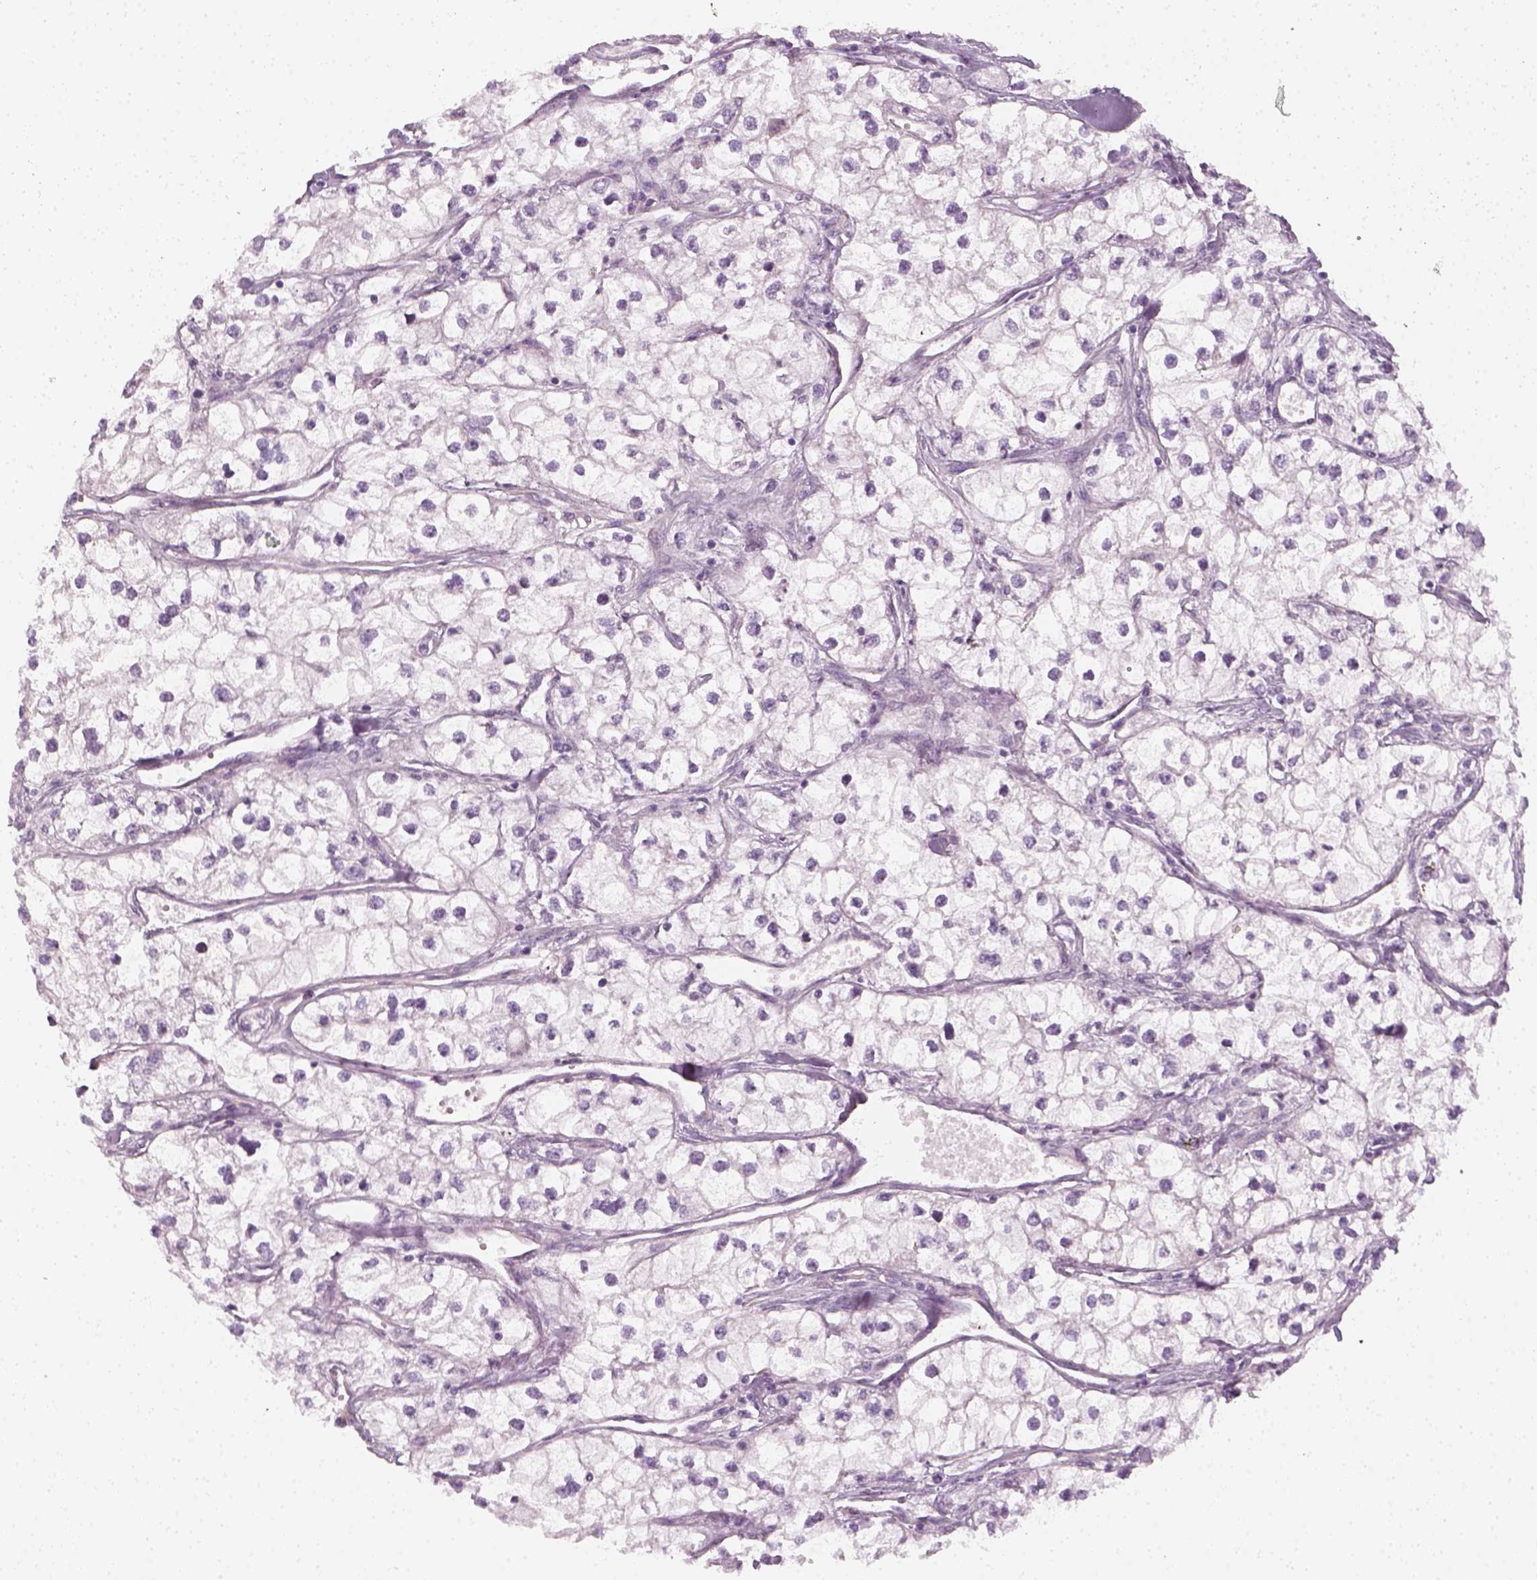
{"staining": {"intensity": "negative", "quantity": "none", "location": "none"}, "tissue": "renal cancer", "cell_type": "Tumor cells", "image_type": "cancer", "snomed": [{"axis": "morphology", "description": "Adenocarcinoma, NOS"}, {"axis": "topography", "description": "Kidney"}], "caption": "Image shows no significant protein expression in tumor cells of renal cancer (adenocarcinoma). The staining was performed using DAB (3,3'-diaminobenzidine) to visualize the protein expression in brown, while the nuclei were stained in blue with hematoxylin (Magnification: 20x).", "gene": "PRAME", "patient": {"sex": "male", "age": 59}}